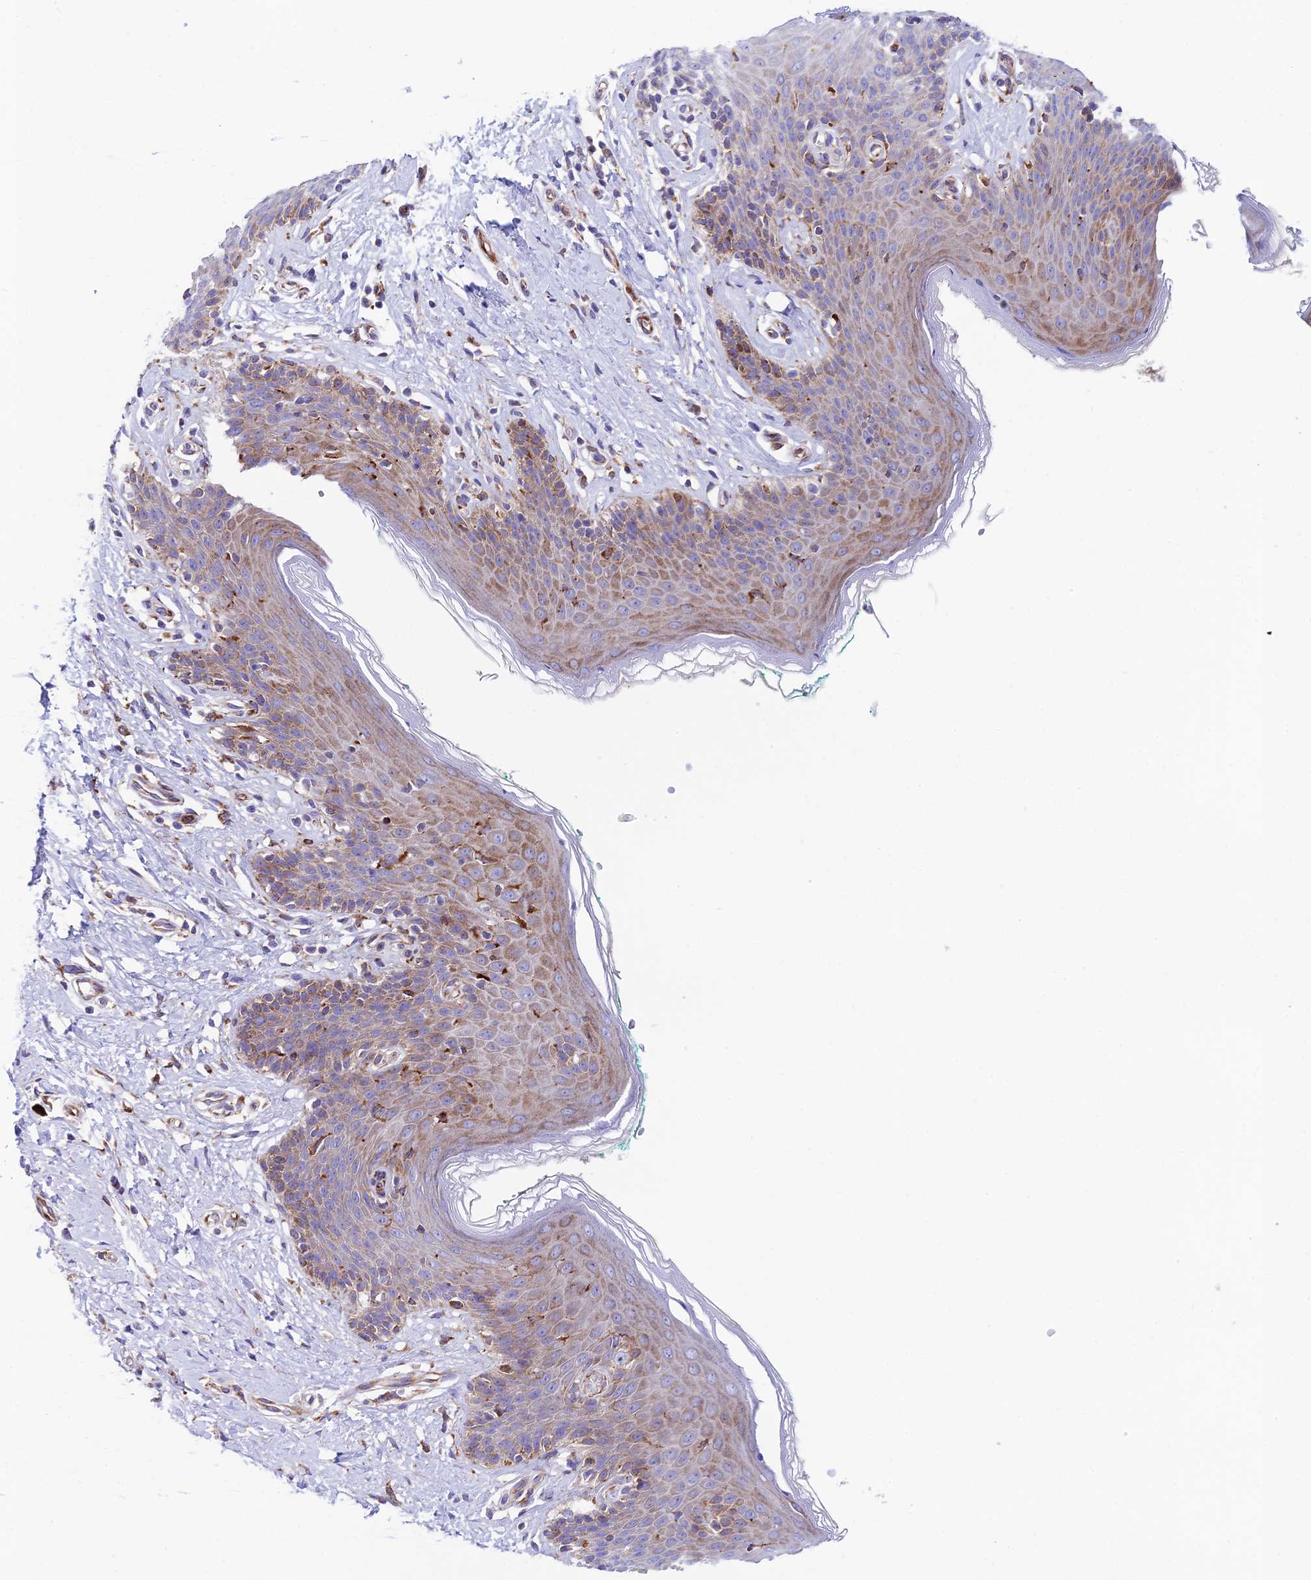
{"staining": {"intensity": "moderate", "quantity": "25%-75%", "location": "cytoplasmic/membranous"}, "tissue": "skin", "cell_type": "Epidermal cells", "image_type": "normal", "snomed": [{"axis": "morphology", "description": "Normal tissue, NOS"}, {"axis": "topography", "description": "Vulva"}], "caption": "Unremarkable skin shows moderate cytoplasmic/membranous expression in approximately 25%-75% of epidermal cells, visualized by immunohistochemistry. The staining was performed using DAB to visualize the protein expression in brown, while the nuclei were stained in blue with hematoxylin (Magnification: 20x).", "gene": "TUBGCP6", "patient": {"sex": "female", "age": 66}}